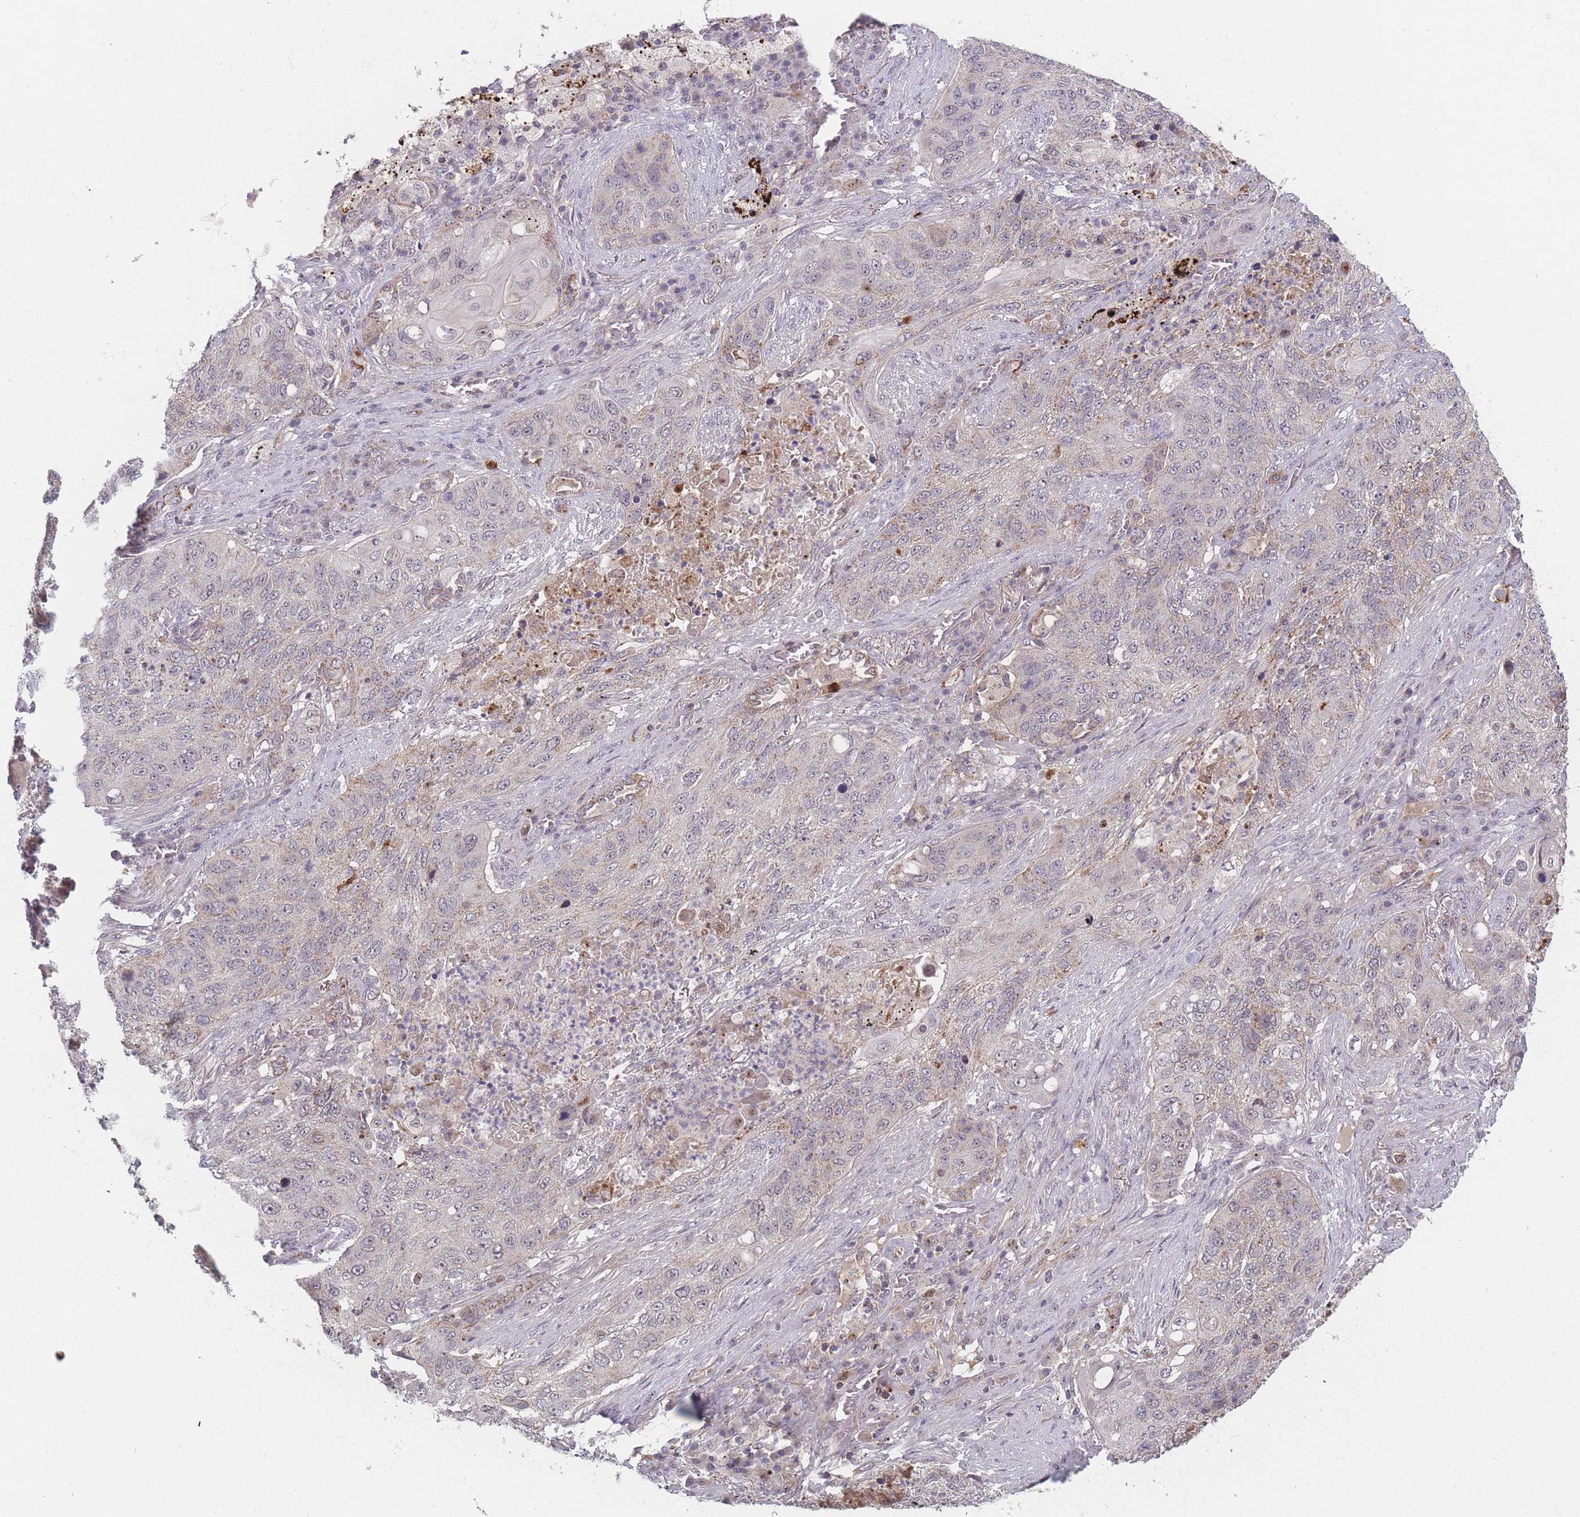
{"staining": {"intensity": "negative", "quantity": "none", "location": "none"}, "tissue": "lung cancer", "cell_type": "Tumor cells", "image_type": "cancer", "snomed": [{"axis": "morphology", "description": "Squamous cell carcinoma, NOS"}, {"axis": "topography", "description": "Lung"}], "caption": "High magnification brightfield microscopy of squamous cell carcinoma (lung) stained with DAB (brown) and counterstained with hematoxylin (blue): tumor cells show no significant staining.", "gene": "TMEM232", "patient": {"sex": "female", "age": 63}}